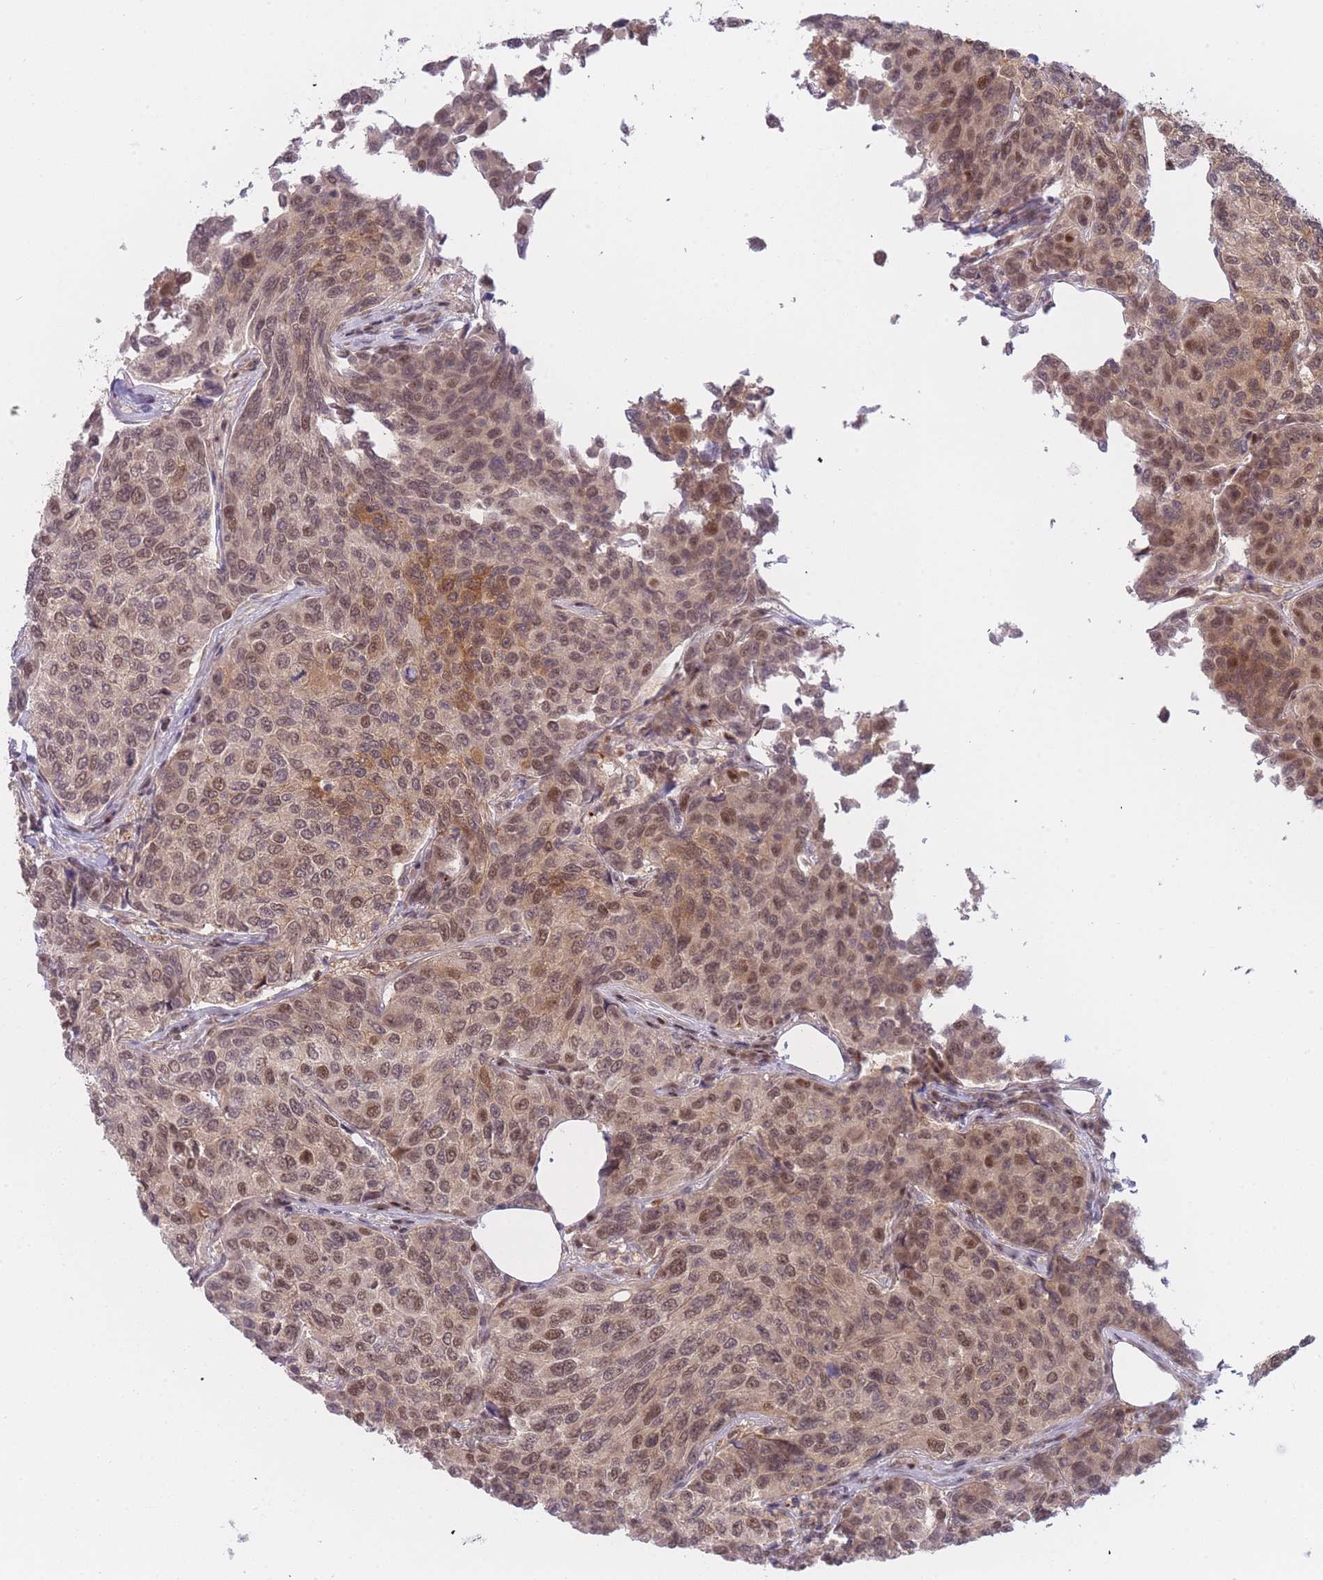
{"staining": {"intensity": "moderate", "quantity": ">75%", "location": "cytoplasmic/membranous,nuclear"}, "tissue": "breast cancer", "cell_type": "Tumor cells", "image_type": "cancer", "snomed": [{"axis": "morphology", "description": "Duct carcinoma"}, {"axis": "topography", "description": "Breast"}], "caption": "This micrograph shows IHC staining of human invasive ductal carcinoma (breast), with medium moderate cytoplasmic/membranous and nuclear staining in about >75% of tumor cells.", "gene": "DEAF1", "patient": {"sex": "female", "age": 55}}